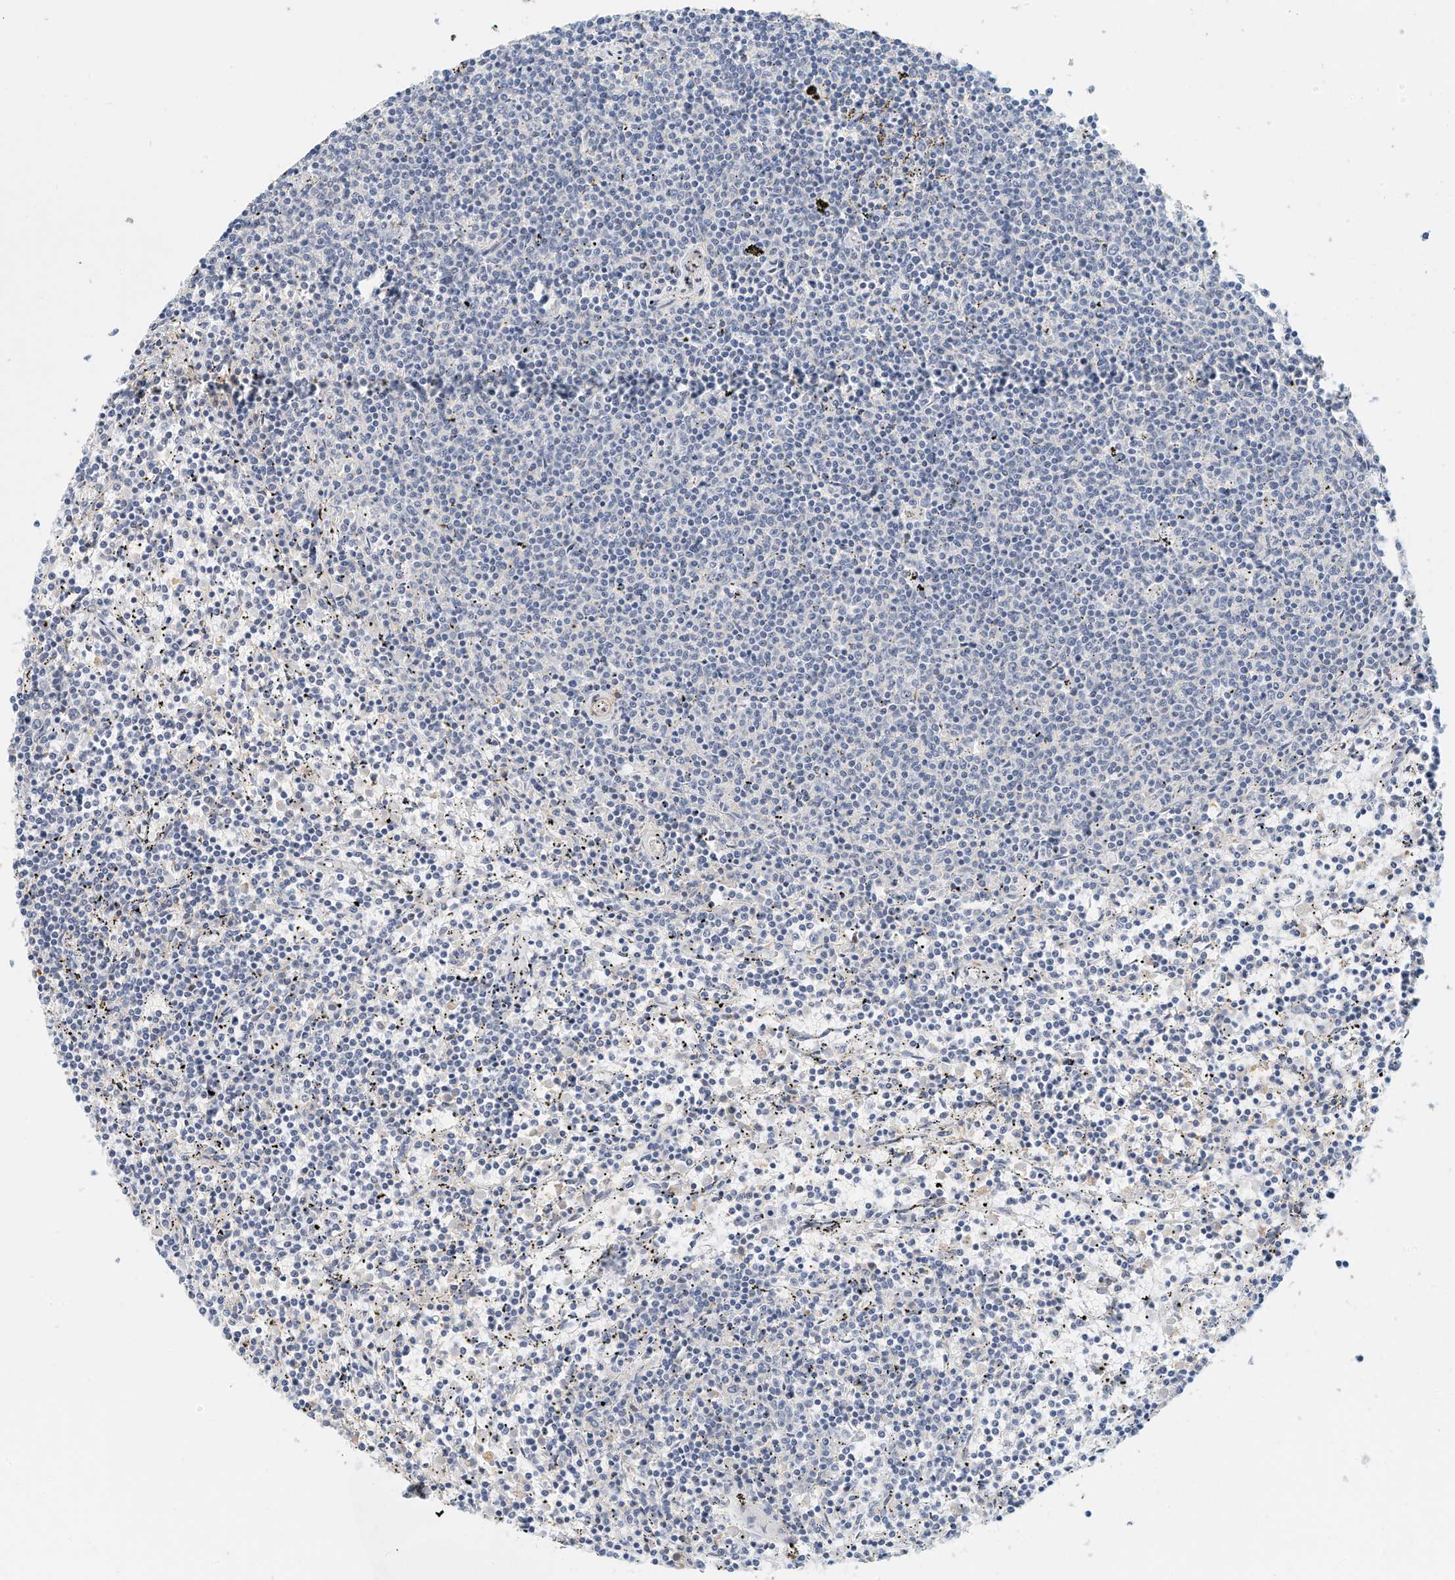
{"staining": {"intensity": "negative", "quantity": "none", "location": "none"}, "tissue": "lymphoma", "cell_type": "Tumor cells", "image_type": "cancer", "snomed": [{"axis": "morphology", "description": "Malignant lymphoma, non-Hodgkin's type, Low grade"}, {"axis": "topography", "description": "Spleen"}], "caption": "Tumor cells are negative for brown protein staining in lymphoma.", "gene": "MICAL1", "patient": {"sex": "female", "age": 50}}